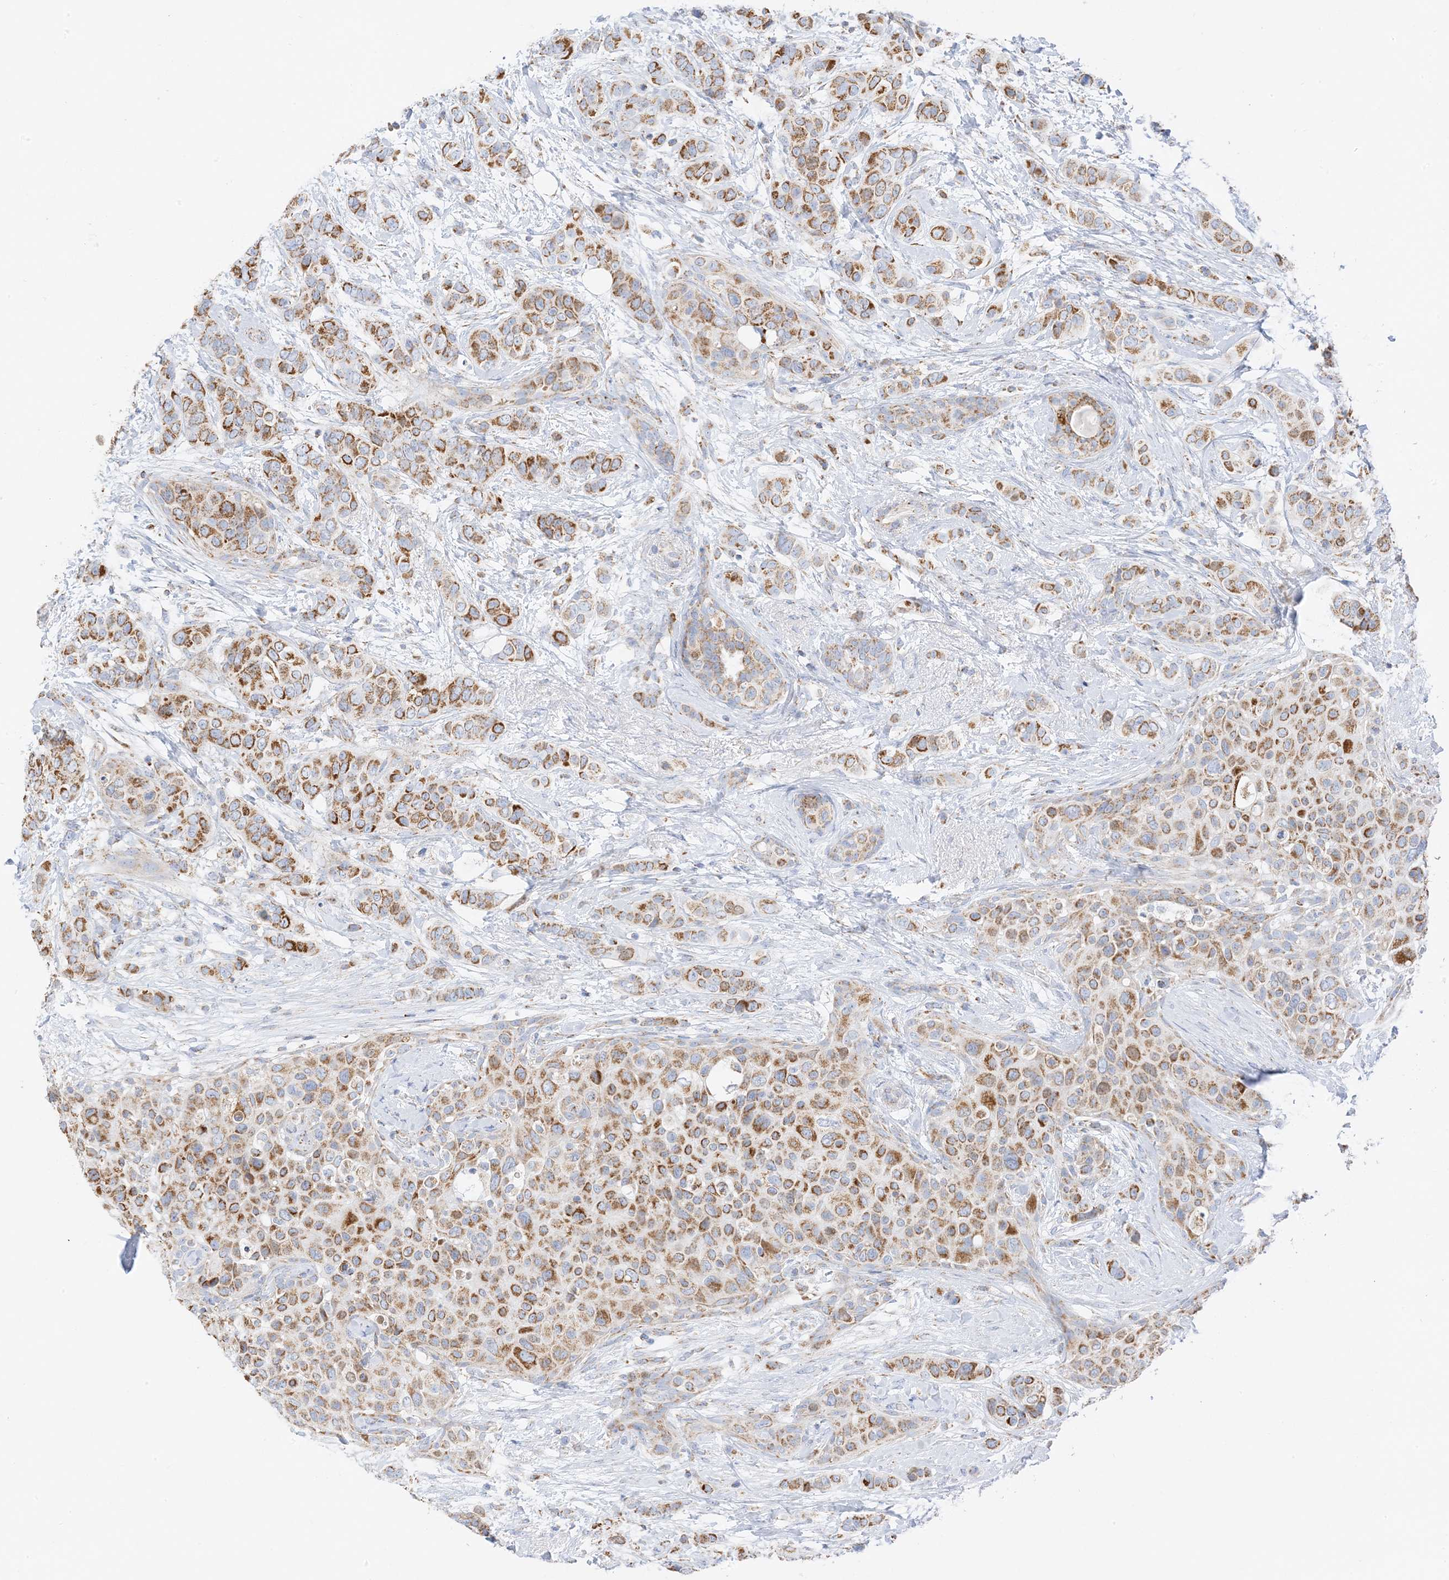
{"staining": {"intensity": "strong", "quantity": ">75%", "location": "cytoplasmic/membranous"}, "tissue": "breast cancer", "cell_type": "Tumor cells", "image_type": "cancer", "snomed": [{"axis": "morphology", "description": "Lobular carcinoma"}, {"axis": "topography", "description": "Breast"}], "caption": "Breast cancer was stained to show a protein in brown. There is high levels of strong cytoplasmic/membranous staining in approximately >75% of tumor cells.", "gene": "CAPN13", "patient": {"sex": "female", "age": 51}}